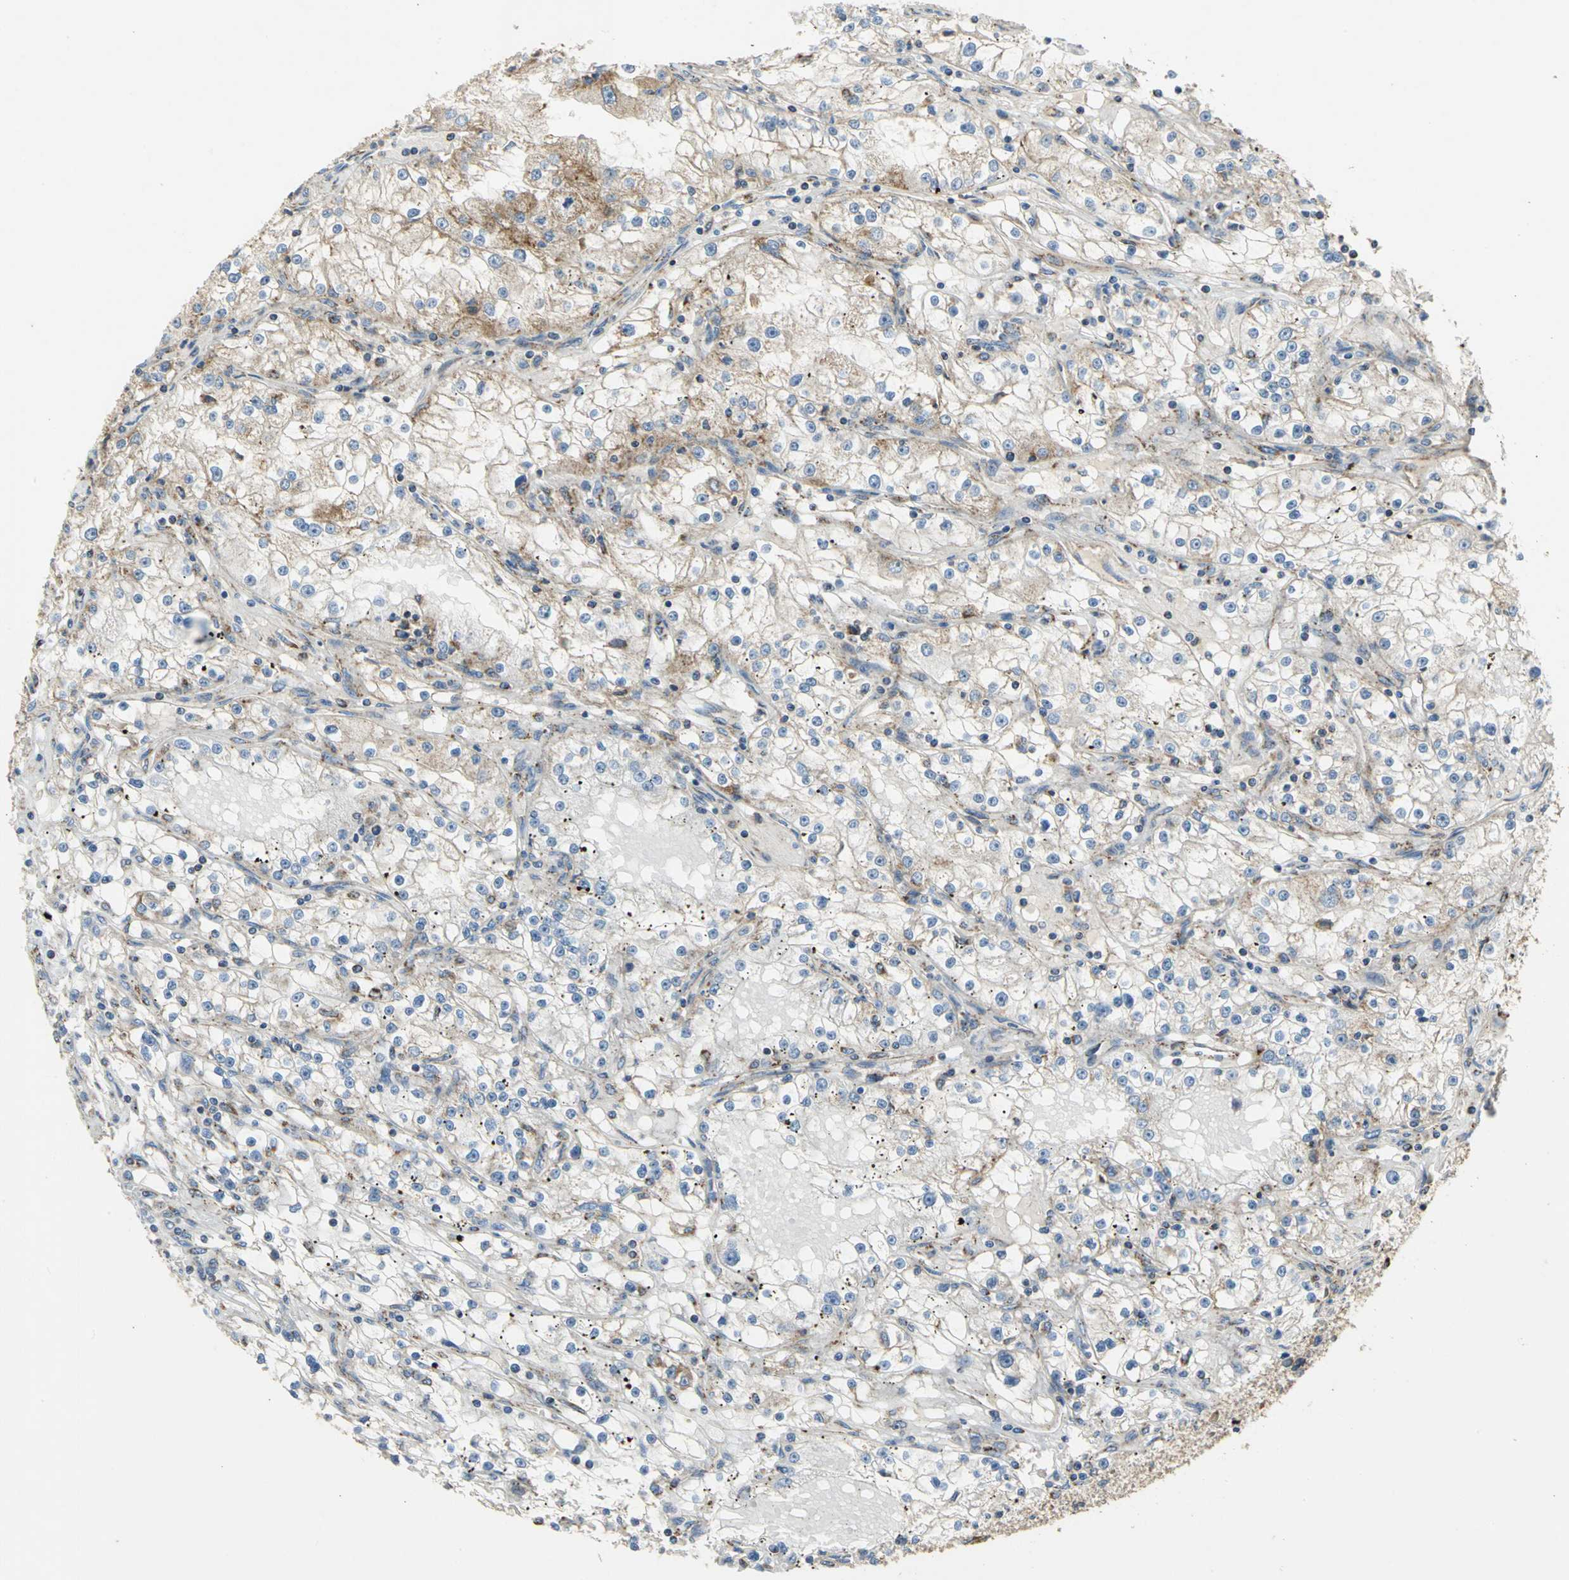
{"staining": {"intensity": "moderate", "quantity": "25%-75%", "location": "cytoplasmic/membranous"}, "tissue": "renal cancer", "cell_type": "Tumor cells", "image_type": "cancer", "snomed": [{"axis": "morphology", "description": "Adenocarcinoma, NOS"}, {"axis": "topography", "description": "Kidney"}], "caption": "Immunohistochemical staining of human adenocarcinoma (renal) shows medium levels of moderate cytoplasmic/membranous positivity in about 25%-75% of tumor cells.", "gene": "NDUFB5", "patient": {"sex": "male", "age": 56}}